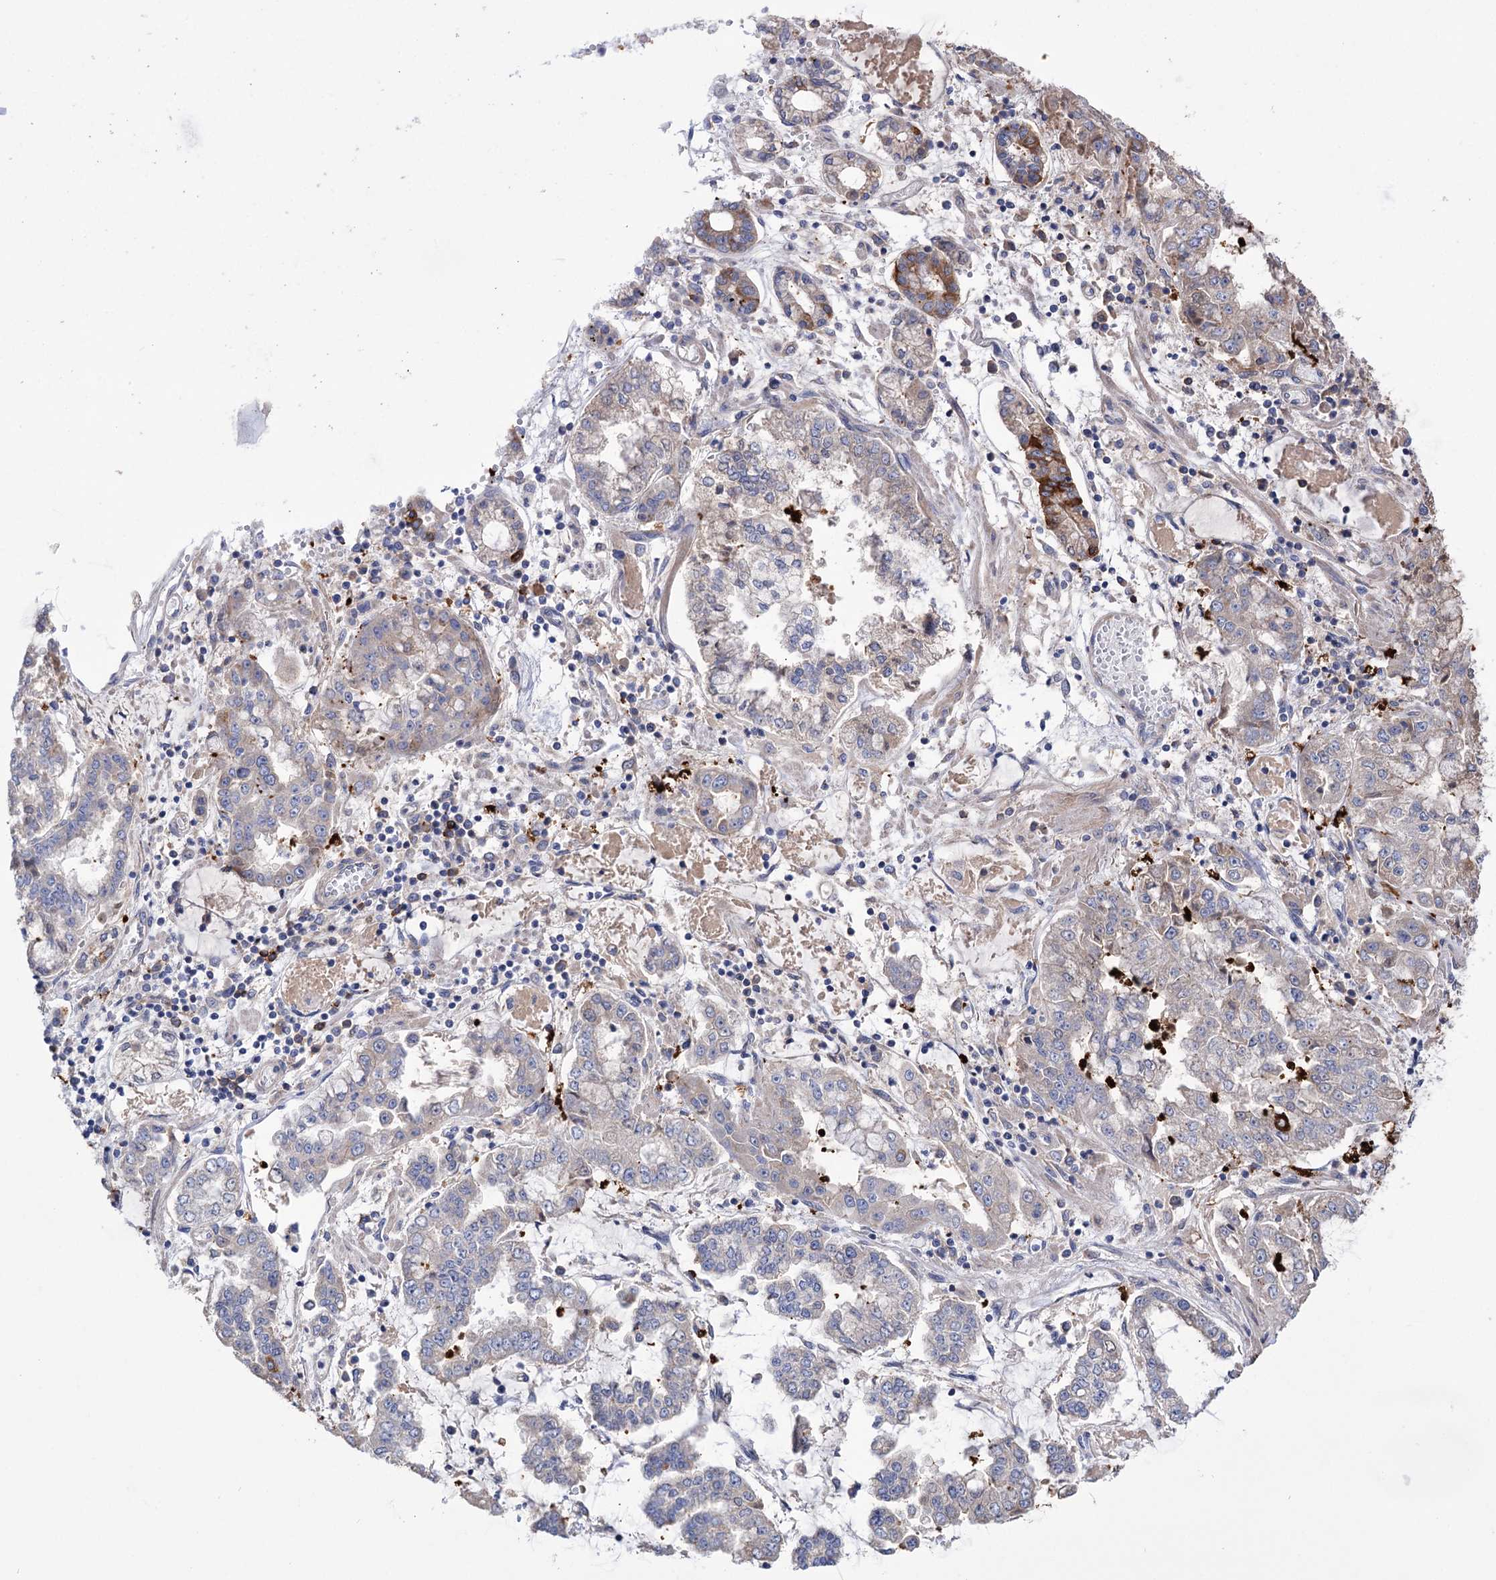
{"staining": {"intensity": "moderate", "quantity": "<25%", "location": "cytoplasmic/membranous"}, "tissue": "stomach cancer", "cell_type": "Tumor cells", "image_type": "cancer", "snomed": [{"axis": "morphology", "description": "Adenocarcinoma, NOS"}, {"axis": "topography", "description": "Stomach"}], "caption": "An image showing moderate cytoplasmic/membranous staining in approximately <25% of tumor cells in stomach cancer (adenocarcinoma), as visualized by brown immunohistochemical staining.", "gene": "BBS4", "patient": {"sex": "male", "age": 76}}